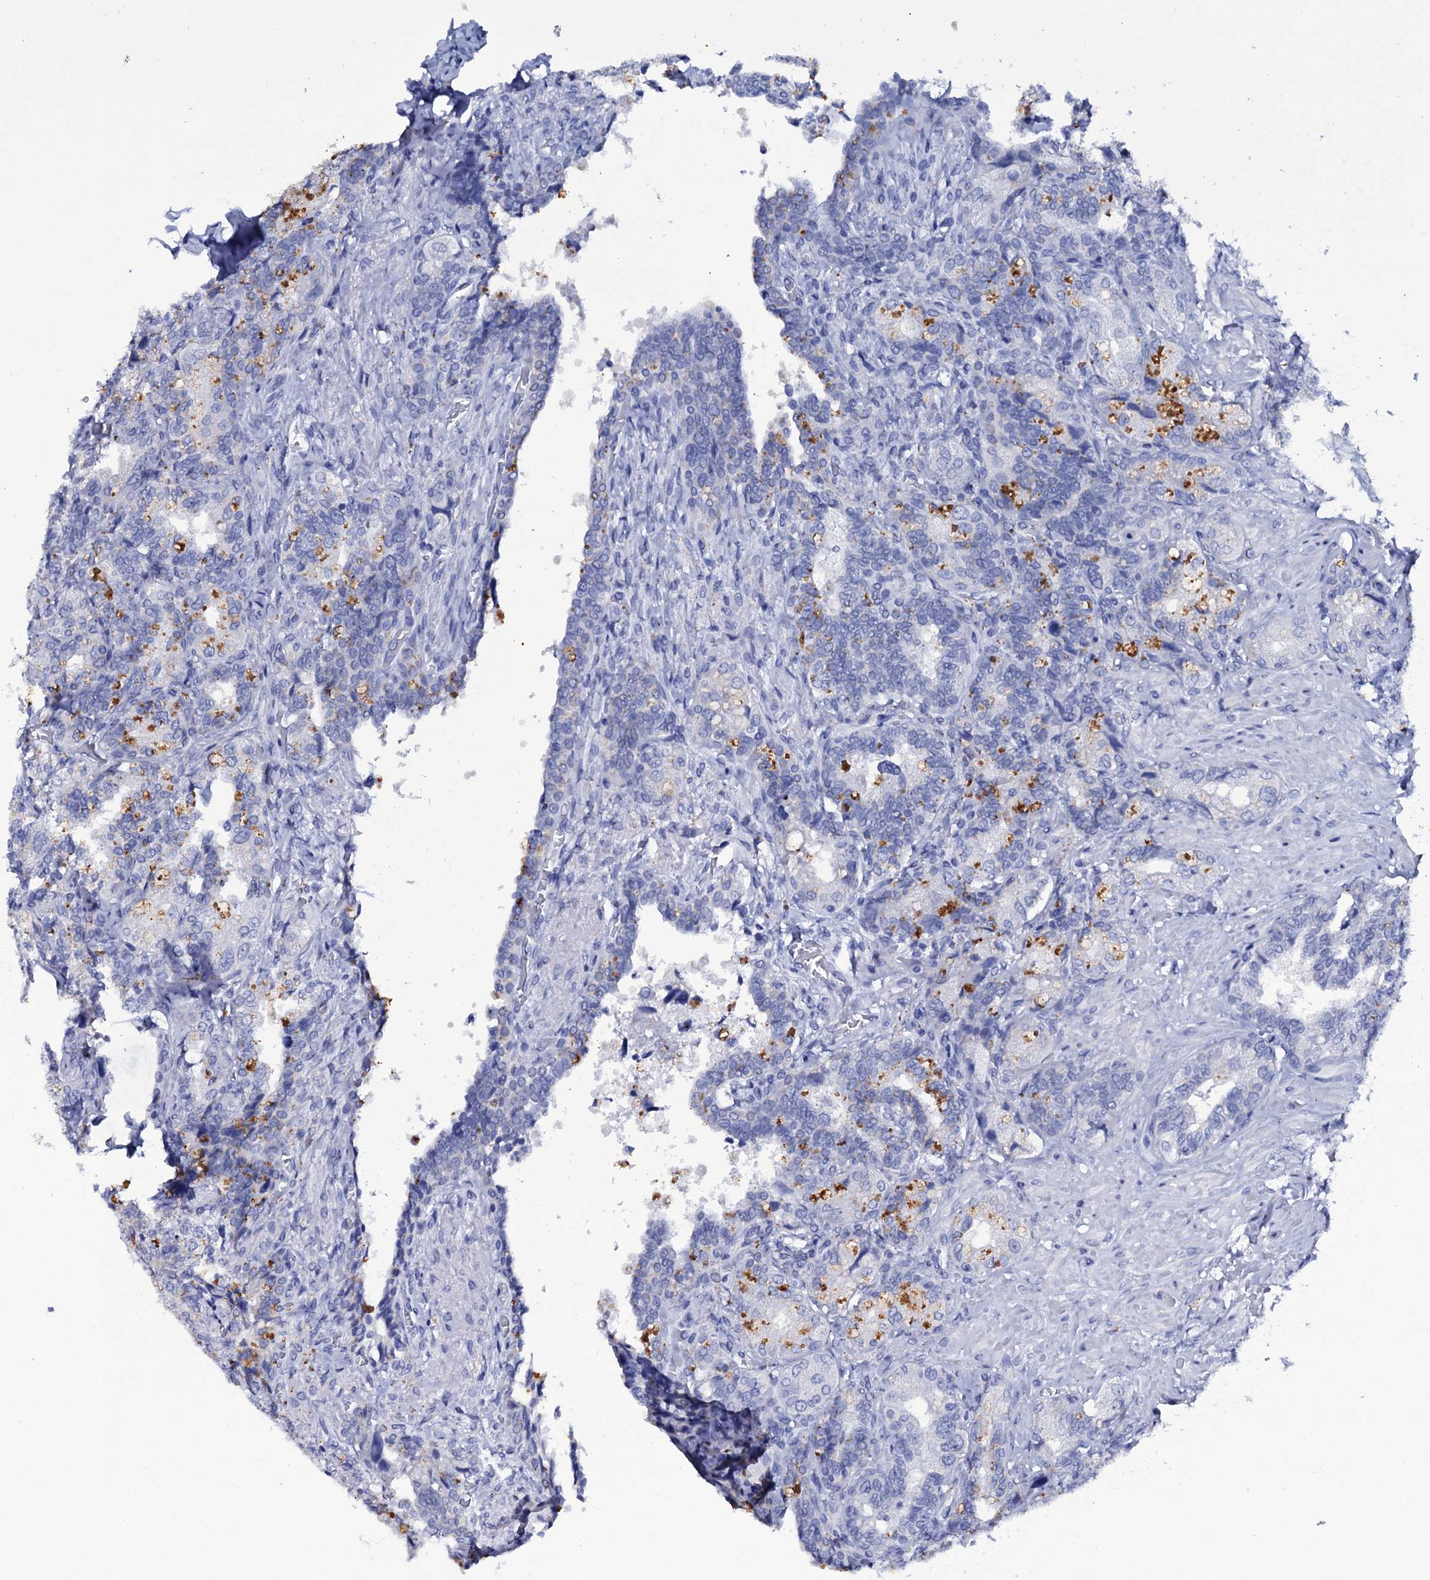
{"staining": {"intensity": "negative", "quantity": "none", "location": "none"}, "tissue": "seminal vesicle", "cell_type": "Glandular cells", "image_type": "normal", "snomed": [{"axis": "morphology", "description": "Normal tissue, NOS"}, {"axis": "topography", "description": "Prostate and seminal vesicle, NOS"}, {"axis": "topography", "description": "Prostate"}, {"axis": "topography", "description": "Seminal veicle"}], "caption": "Image shows no protein positivity in glandular cells of normal seminal vesicle.", "gene": "ITPRID2", "patient": {"sex": "male", "age": 67}}